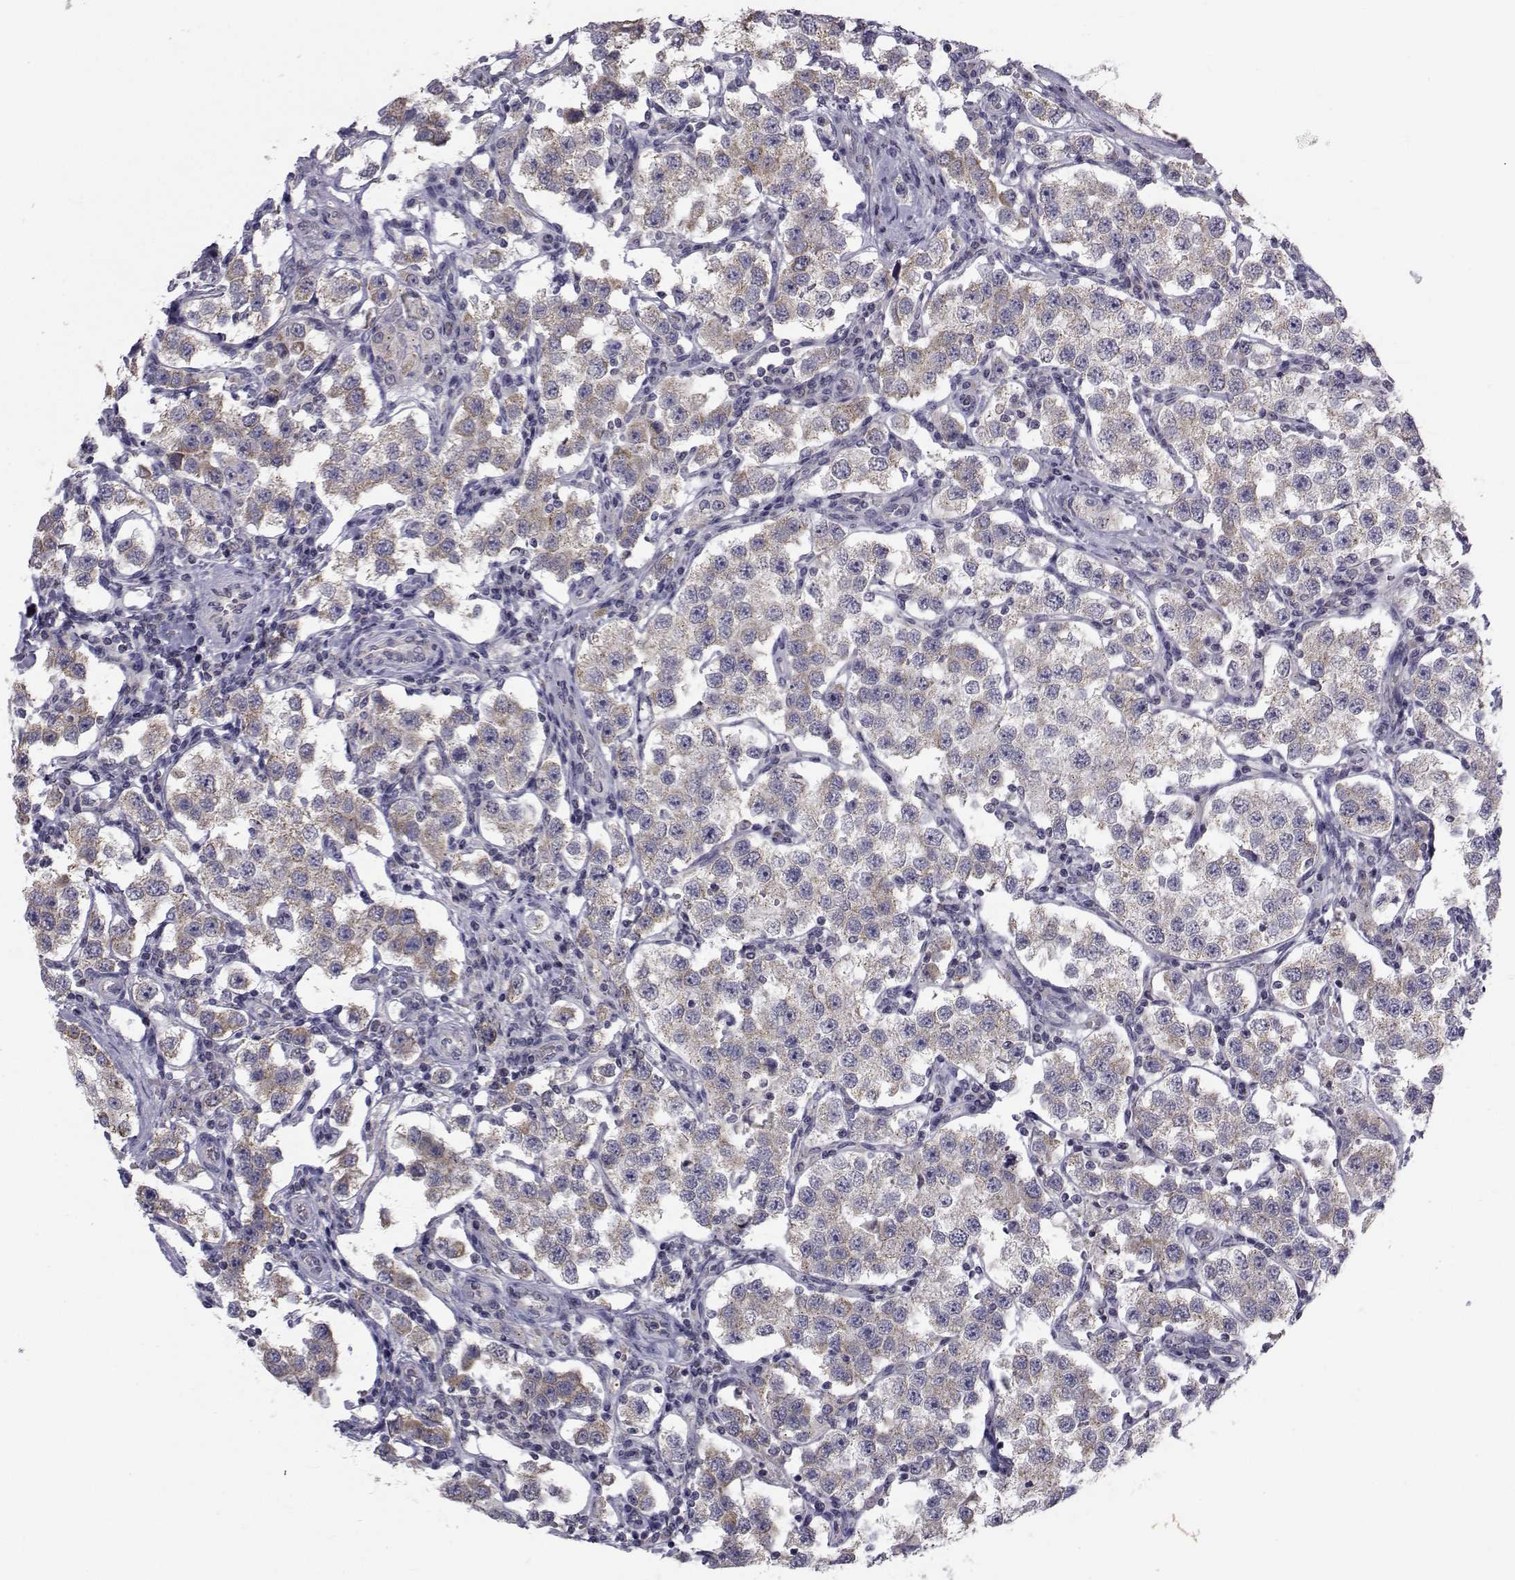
{"staining": {"intensity": "weak", "quantity": "25%-75%", "location": "cytoplasmic/membranous"}, "tissue": "testis cancer", "cell_type": "Tumor cells", "image_type": "cancer", "snomed": [{"axis": "morphology", "description": "Seminoma, NOS"}, {"axis": "topography", "description": "Testis"}], "caption": "About 25%-75% of tumor cells in testis seminoma demonstrate weak cytoplasmic/membranous protein staining as visualized by brown immunohistochemical staining.", "gene": "ANGPT1", "patient": {"sex": "male", "age": 37}}